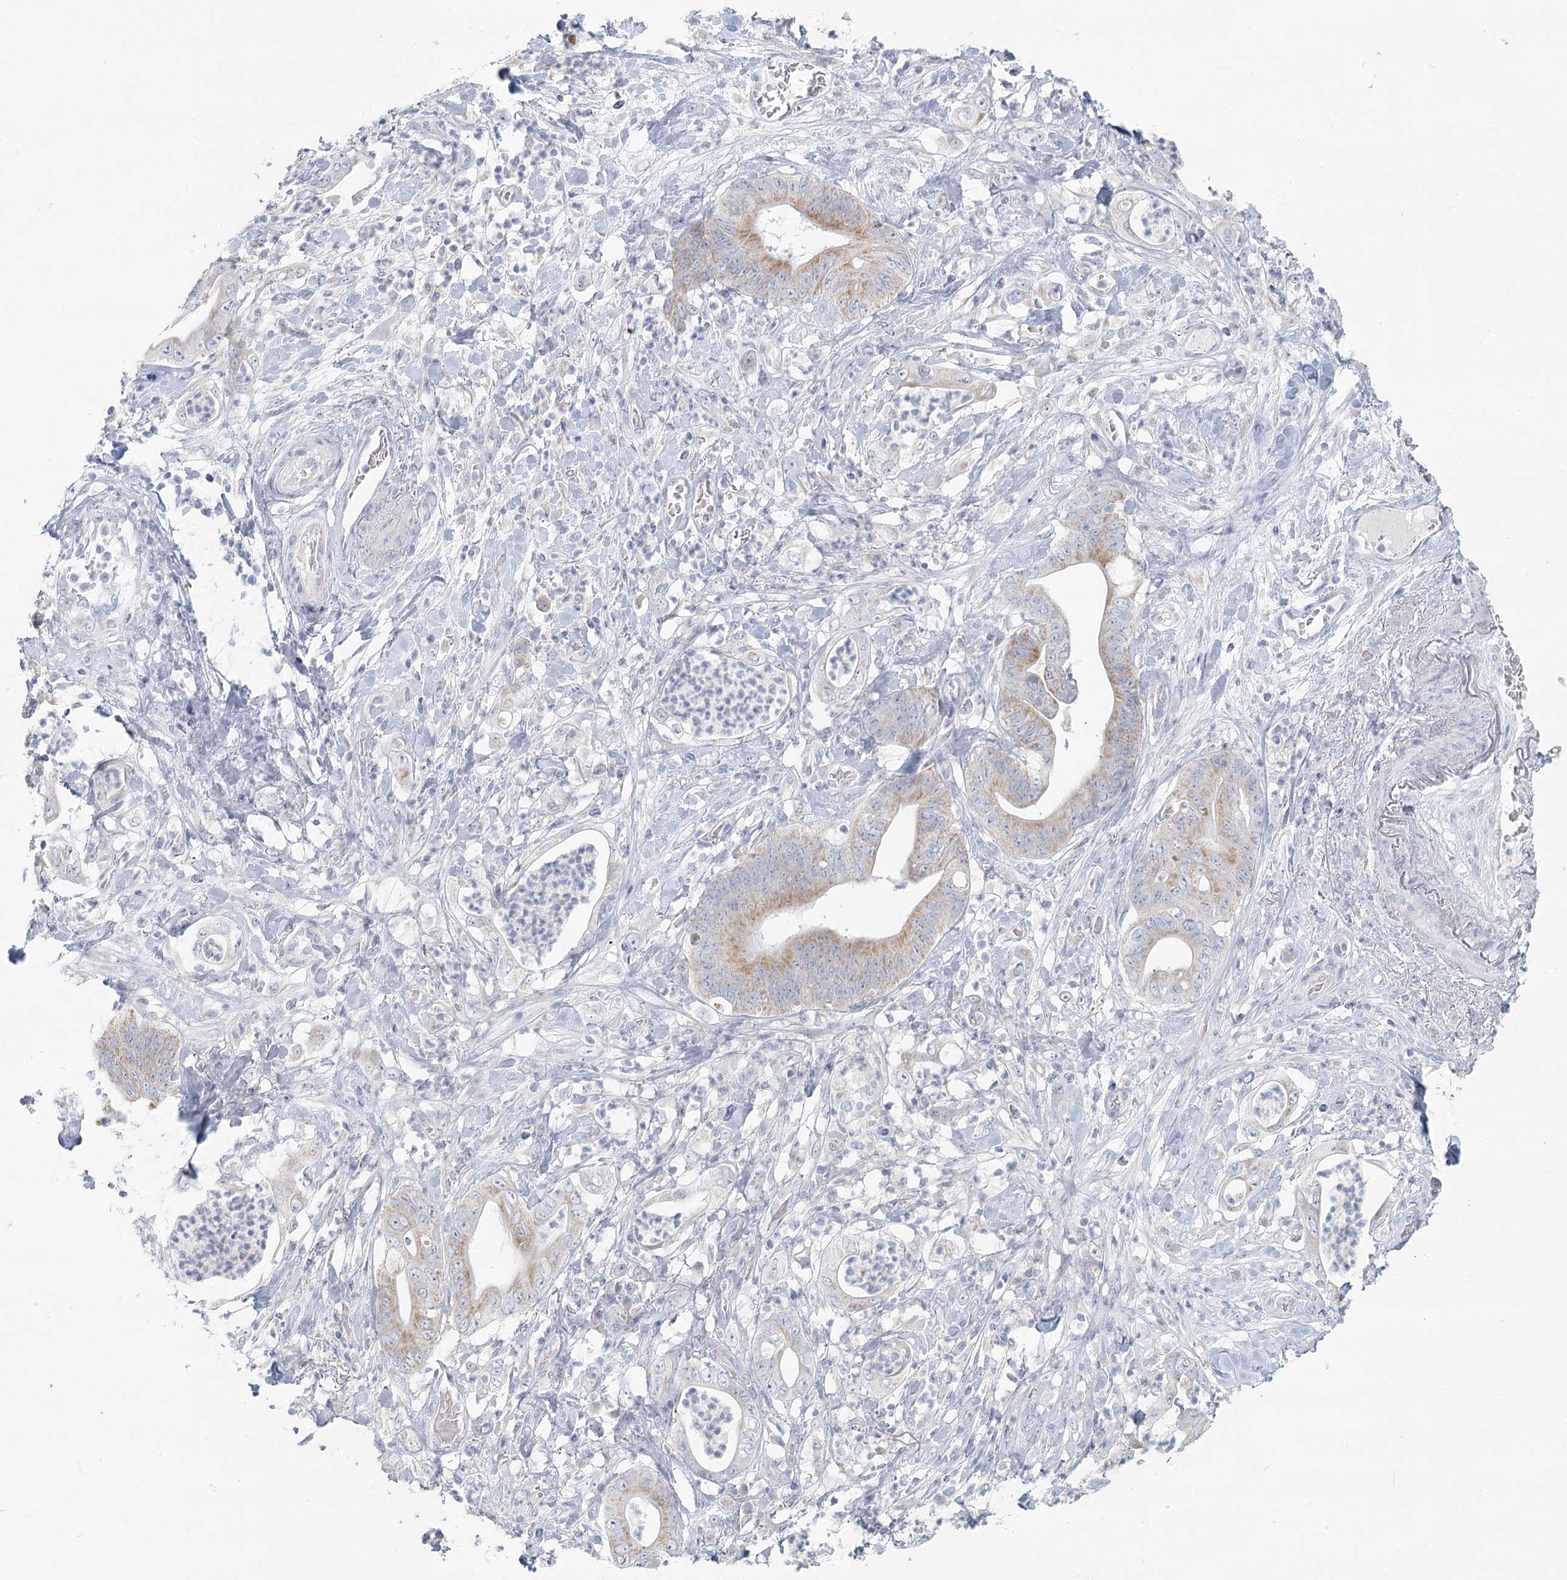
{"staining": {"intensity": "moderate", "quantity": "25%-75%", "location": "cytoplasmic/membranous"}, "tissue": "stomach cancer", "cell_type": "Tumor cells", "image_type": "cancer", "snomed": [{"axis": "morphology", "description": "Adenocarcinoma, NOS"}, {"axis": "topography", "description": "Stomach"}], "caption": "Moderate cytoplasmic/membranous expression is seen in about 25%-75% of tumor cells in stomach adenocarcinoma.", "gene": "BPHL", "patient": {"sex": "female", "age": 73}}